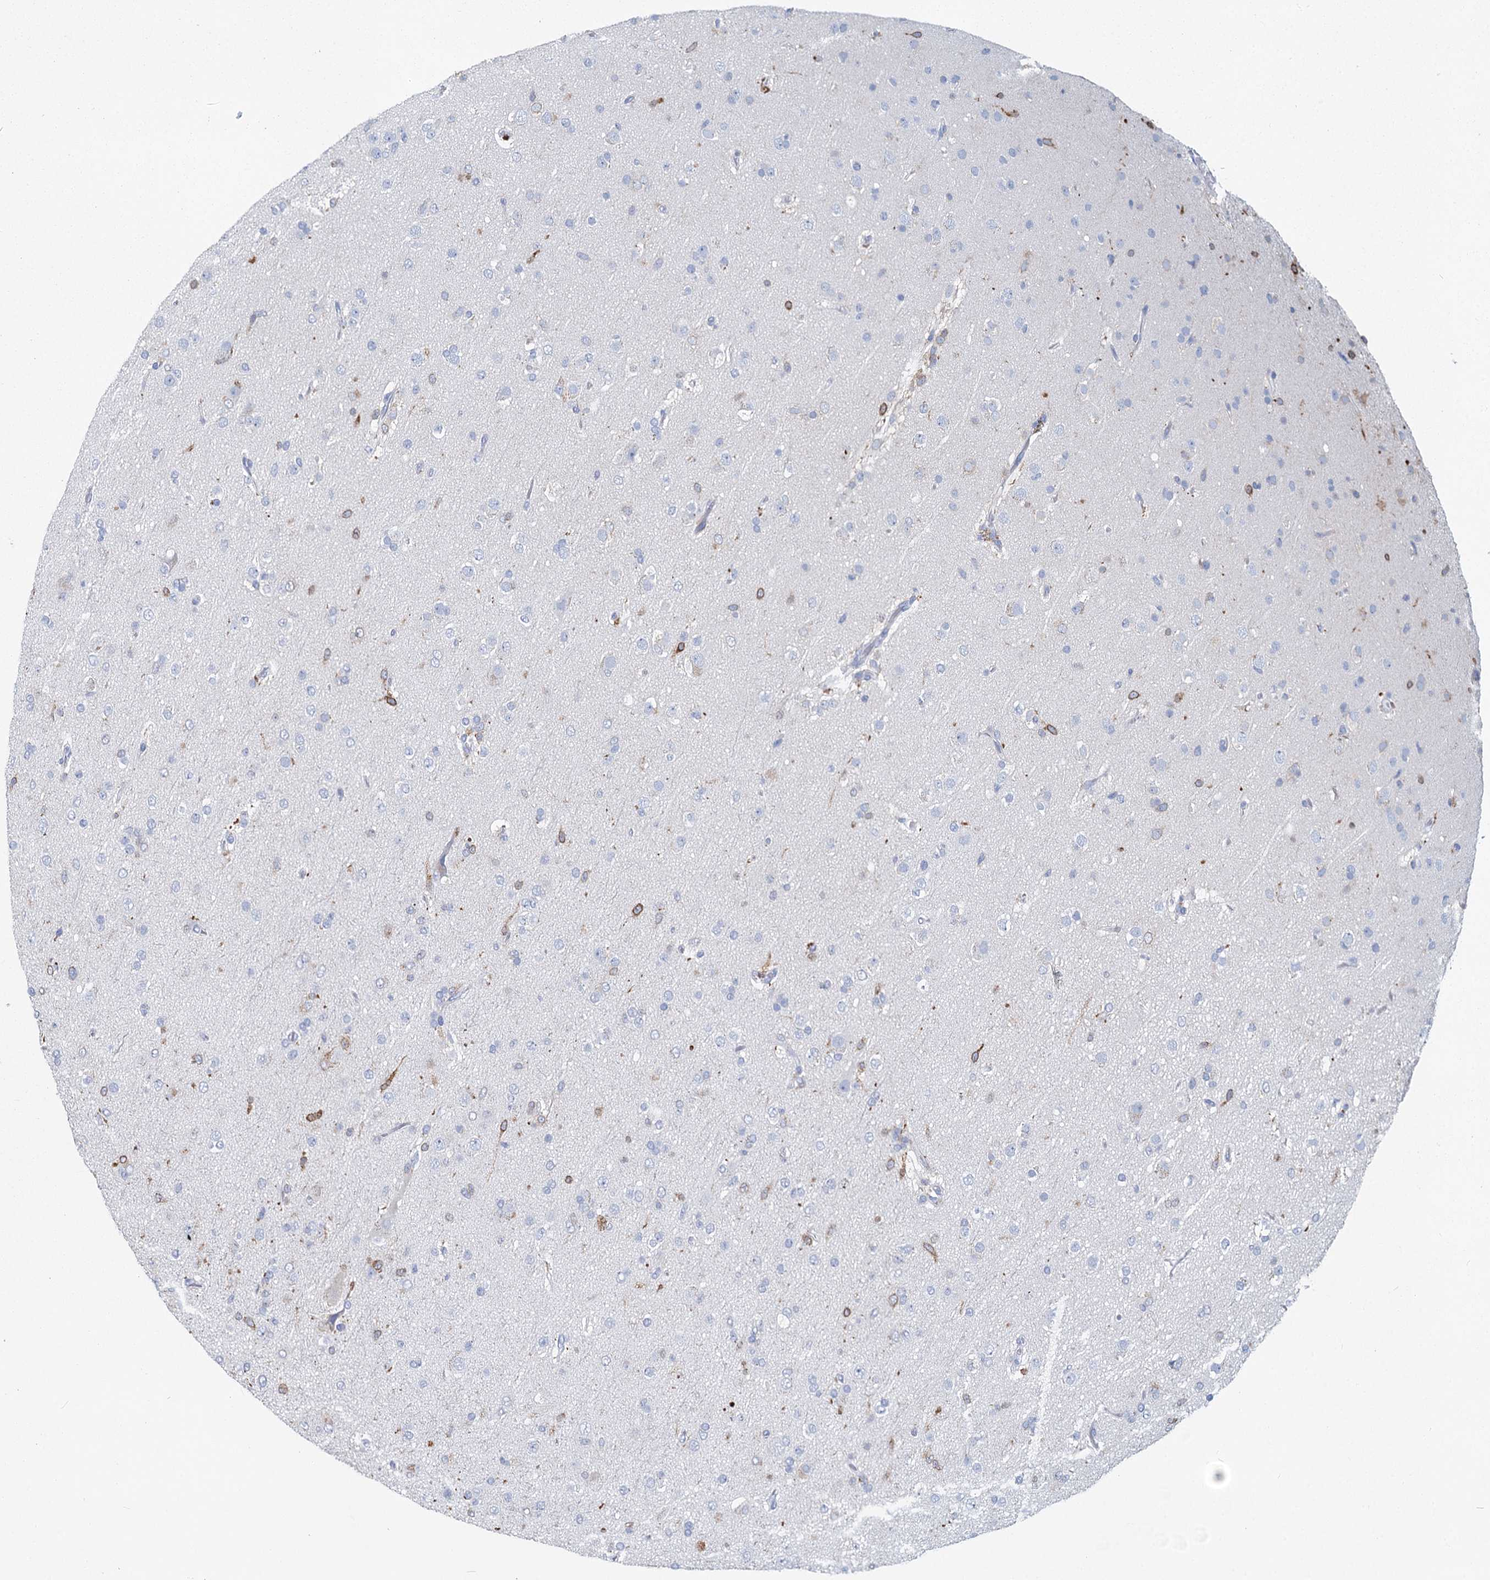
{"staining": {"intensity": "negative", "quantity": "none", "location": "none"}, "tissue": "glioma", "cell_type": "Tumor cells", "image_type": "cancer", "snomed": [{"axis": "morphology", "description": "Glioma, malignant, Low grade"}, {"axis": "topography", "description": "Brain"}], "caption": "This is a histopathology image of IHC staining of low-grade glioma (malignant), which shows no positivity in tumor cells. (DAB (3,3'-diaminobenzidine) IHC, high magnification).", "gene": "METTL7B", "patient": {"sex": "male", "age": 65}}